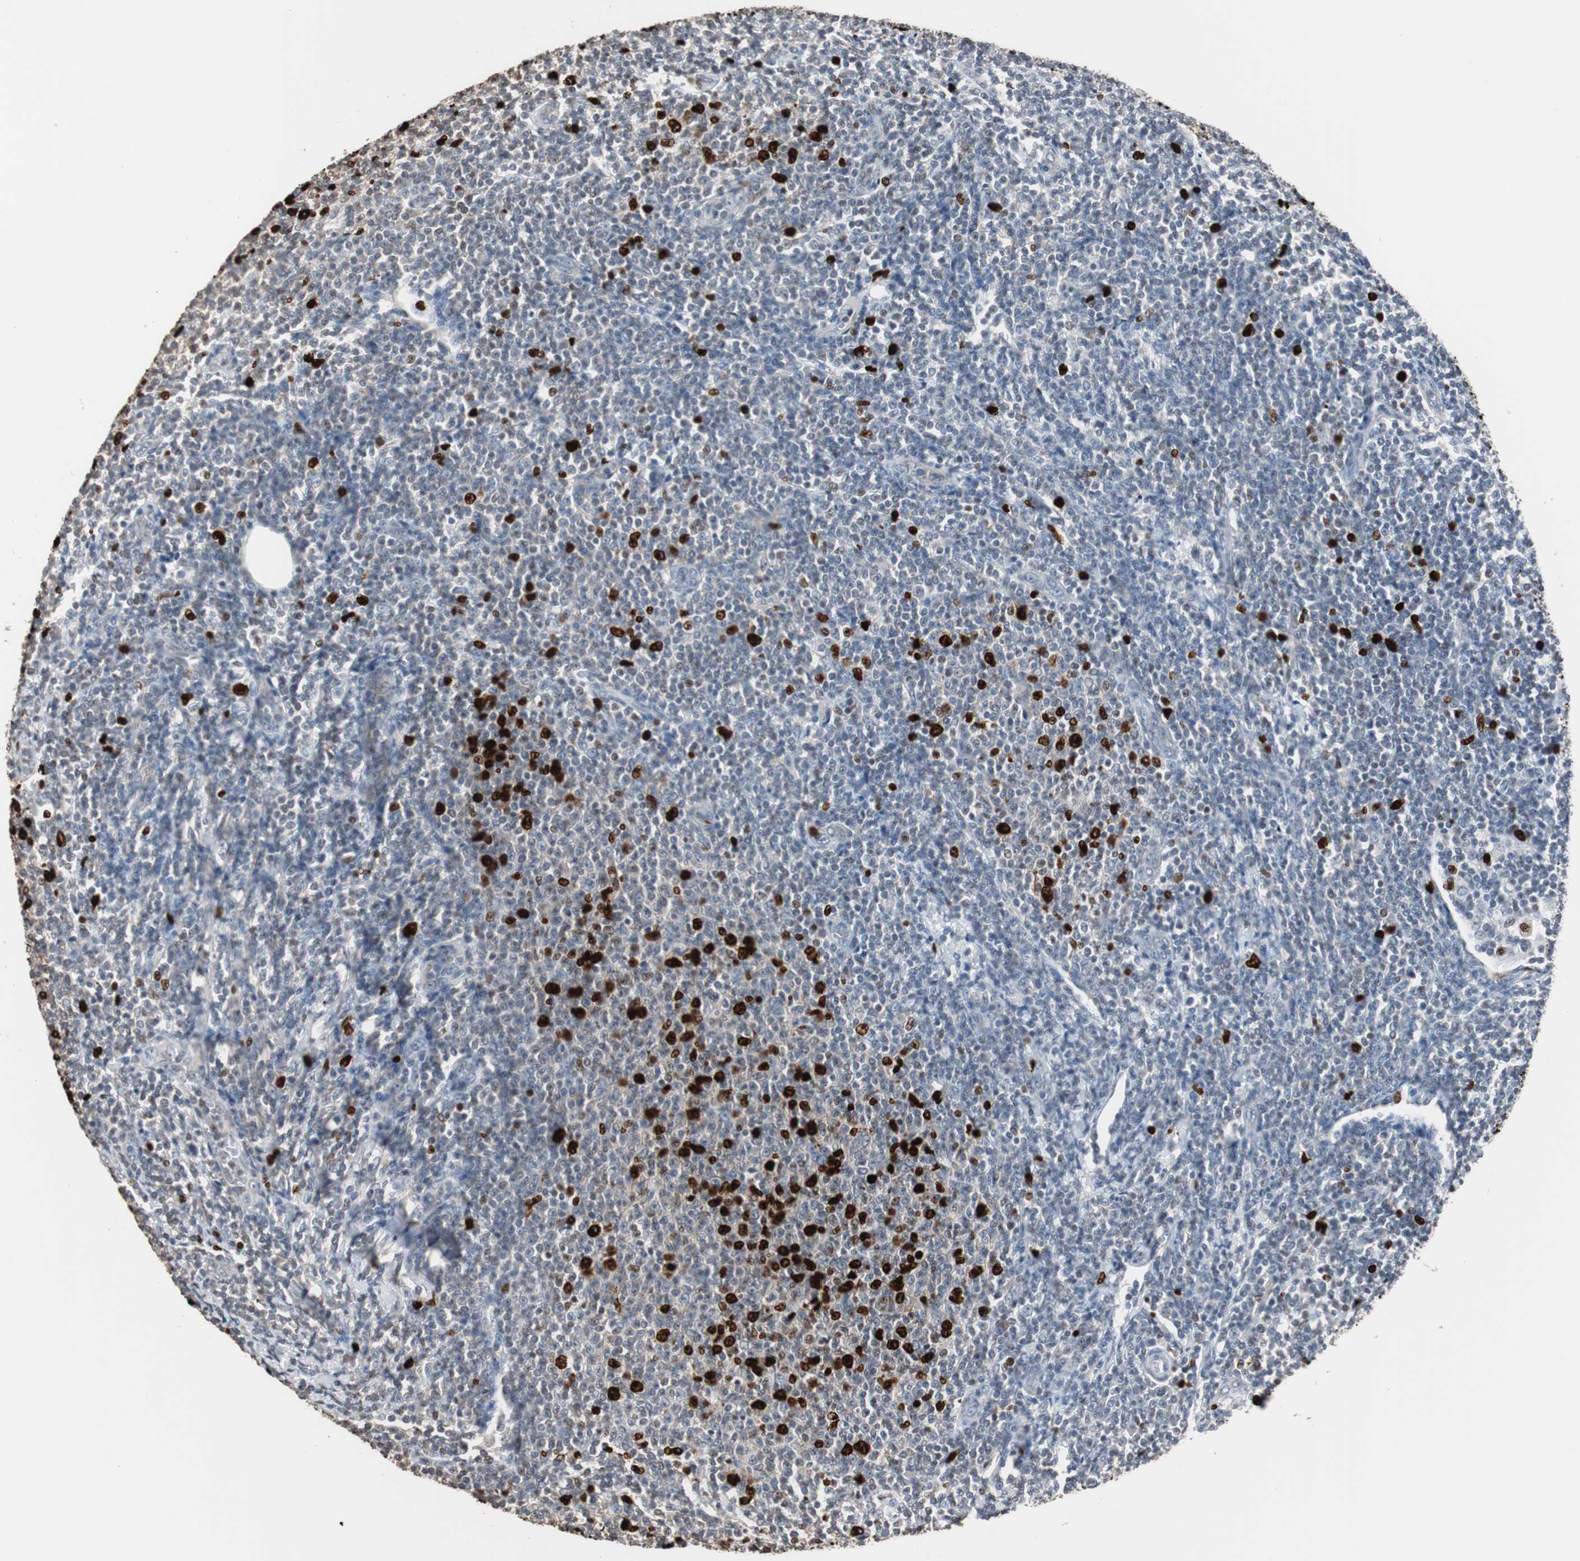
{"staining": {"intensity": "strong", "quantity": "<25%", "location": "nuclear"}, "tissue": "lymphoma", "cell_type": "Tumor cells", "image_type": "cancer", "snomed": [{"axis": "morphology", "description": "Malignant lymphoma, non-Hodgkin's type, Low grade"}, {"axis": "topography", "description": "Lymph node"}], "caption": "Immunohistochemical staining of human low-grade malignant lymphoma, non-Hodgkin's type exhibits strong nuclear protein positivity in about <25% of tumor cells.", "gene": "TOP2A", "patient": {"sex": "male", "age": 66}}